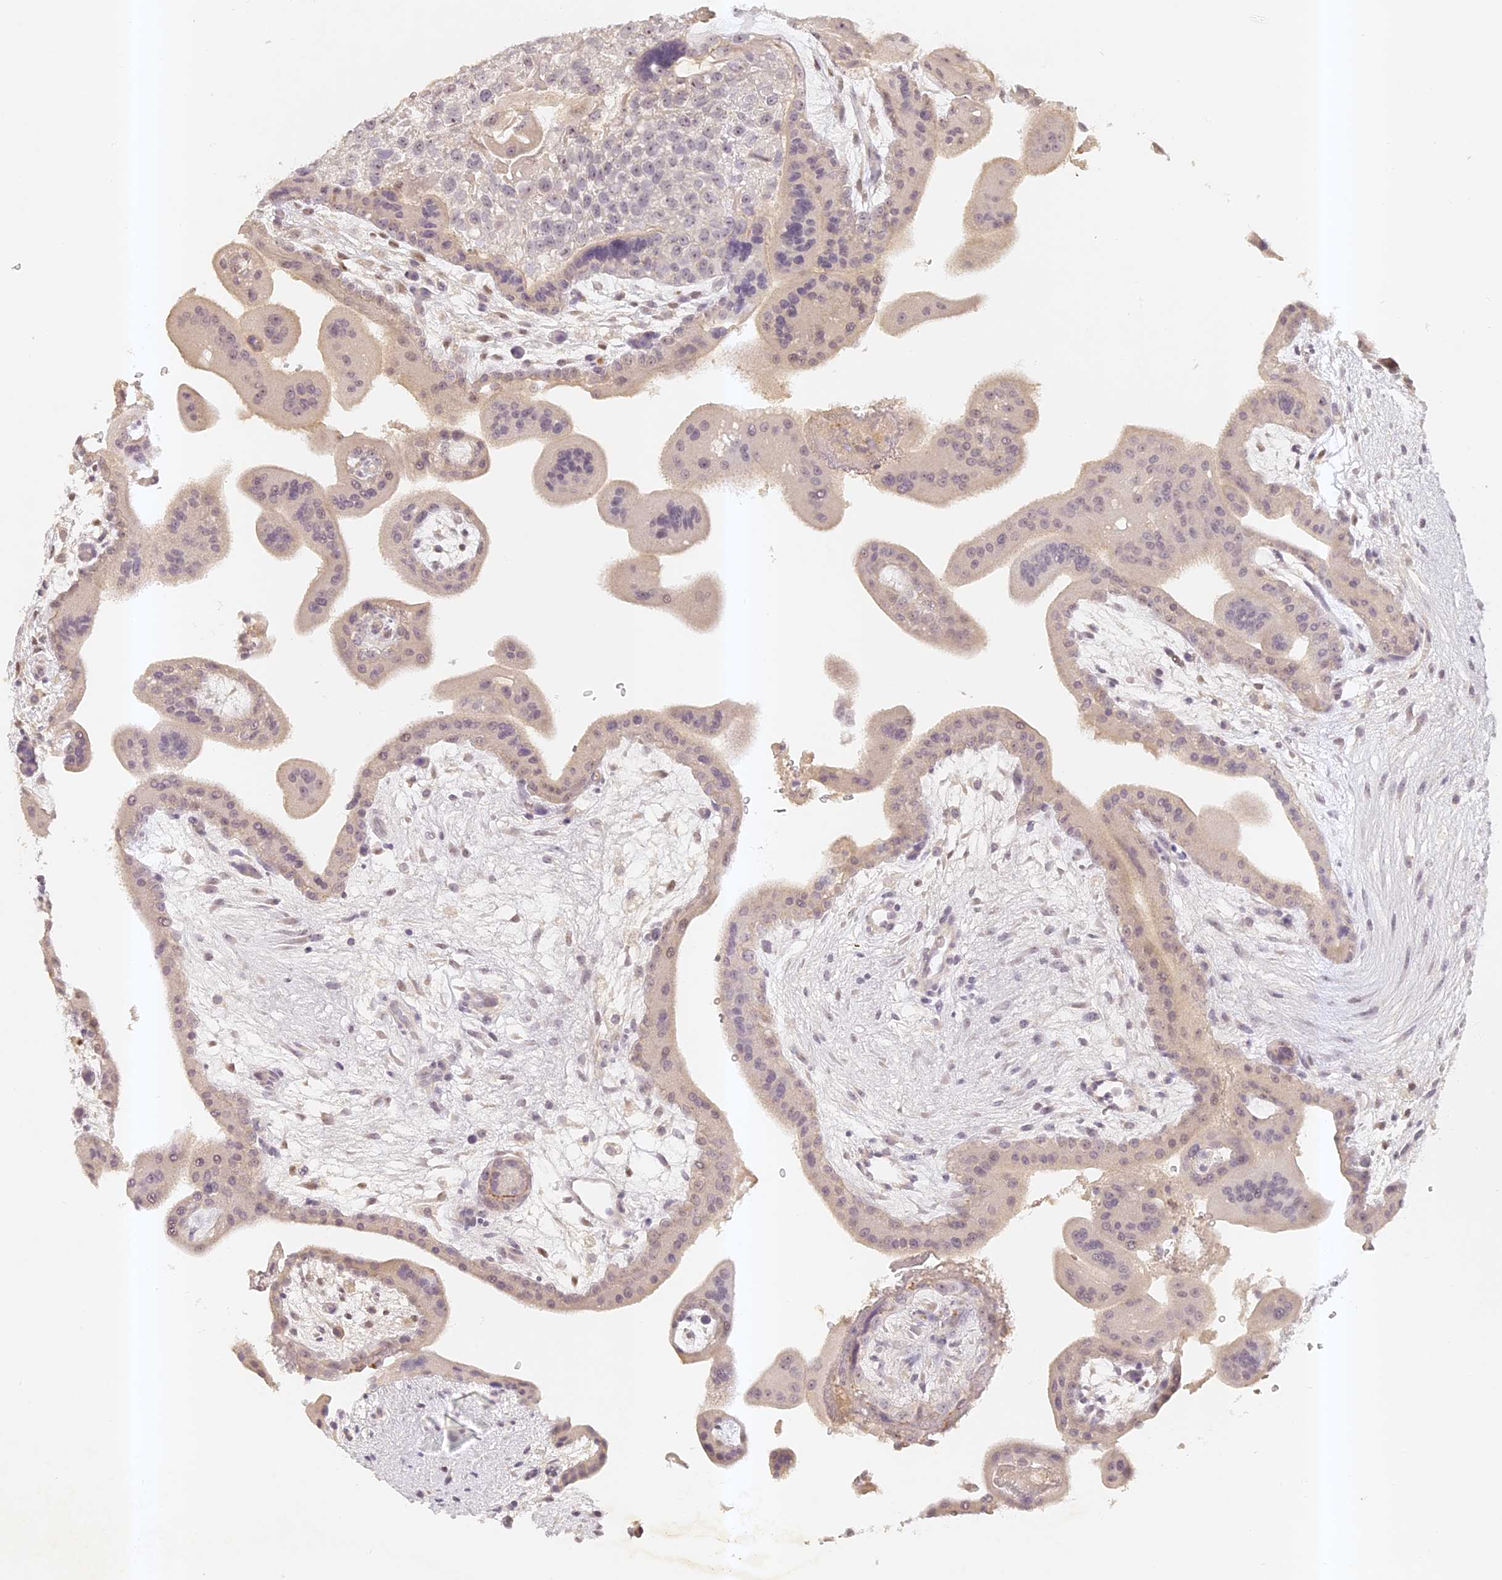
{"staining": {"intensity": "weak", "quantity": "25%-75%", "location": "cytoplasmic/membranous,nuclear"}, "tissue": "placenta", "cell_type": "Decidual cells", "image_type": "normal", "snomed": [{"axis": "morphology", "description": "Normal tissue, NOS"}, {"axis": "topography", "description": "Placenta"}], "caption": "Decidual cells display low levels of weak cytoplasmic/membranous,nuclear staining in about 25%-75% of cells in unremarkable placenta. The staining was performed using DAB (3,3'-diaminobenzidine) to visualize the protein expression in brown, while the nuclei were stained in blue with hematoxylin (Magnification: 20x).", "gene": "ELL3", "patient": {"sex": "female", "age": 35}}